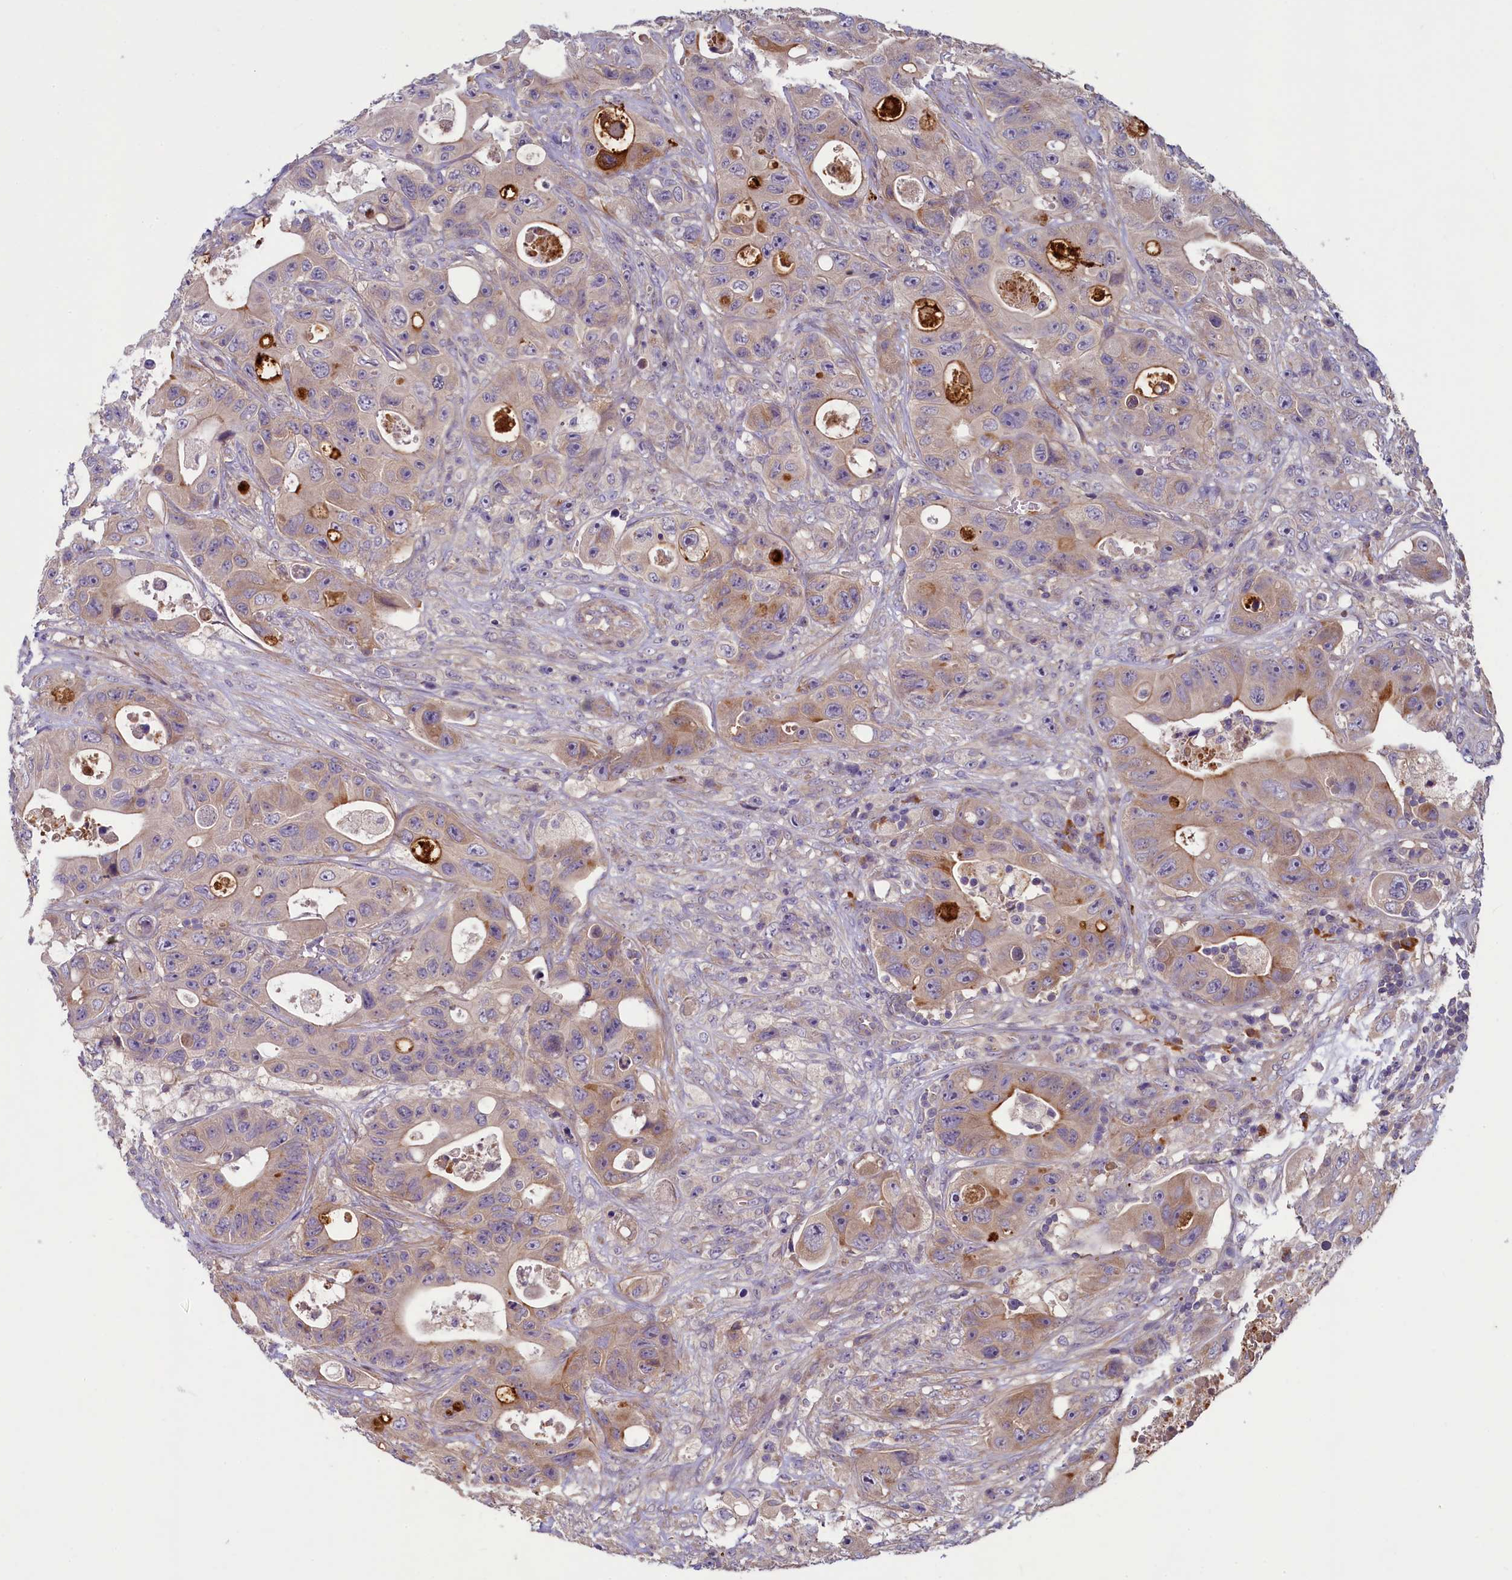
{"staining": {"intensity": "moderate", "quantity": "<25%", "location": "cytoplasmic/membranous"}, "tissue": "colorectal cancer", "cell_type": "Tumor cells", "image_type": "cancer", "snomed": [{"axis": "morphology", "description": "Adenocarcinoma, NOS"}, {"axis": "topography", "description": "Colon"}], "caption": "Protein analysis of colorectal adenocarcinoma tissue shows moderate cytoplasmic/membranous positivity in about <25% of tumor cells. Using DAB (brown) and hematoxylin (blue) stains, captured at high magnification using brightfield microscopy.", "gene": "NUDT6", "patient": {"sex": "female", "age": 46}}